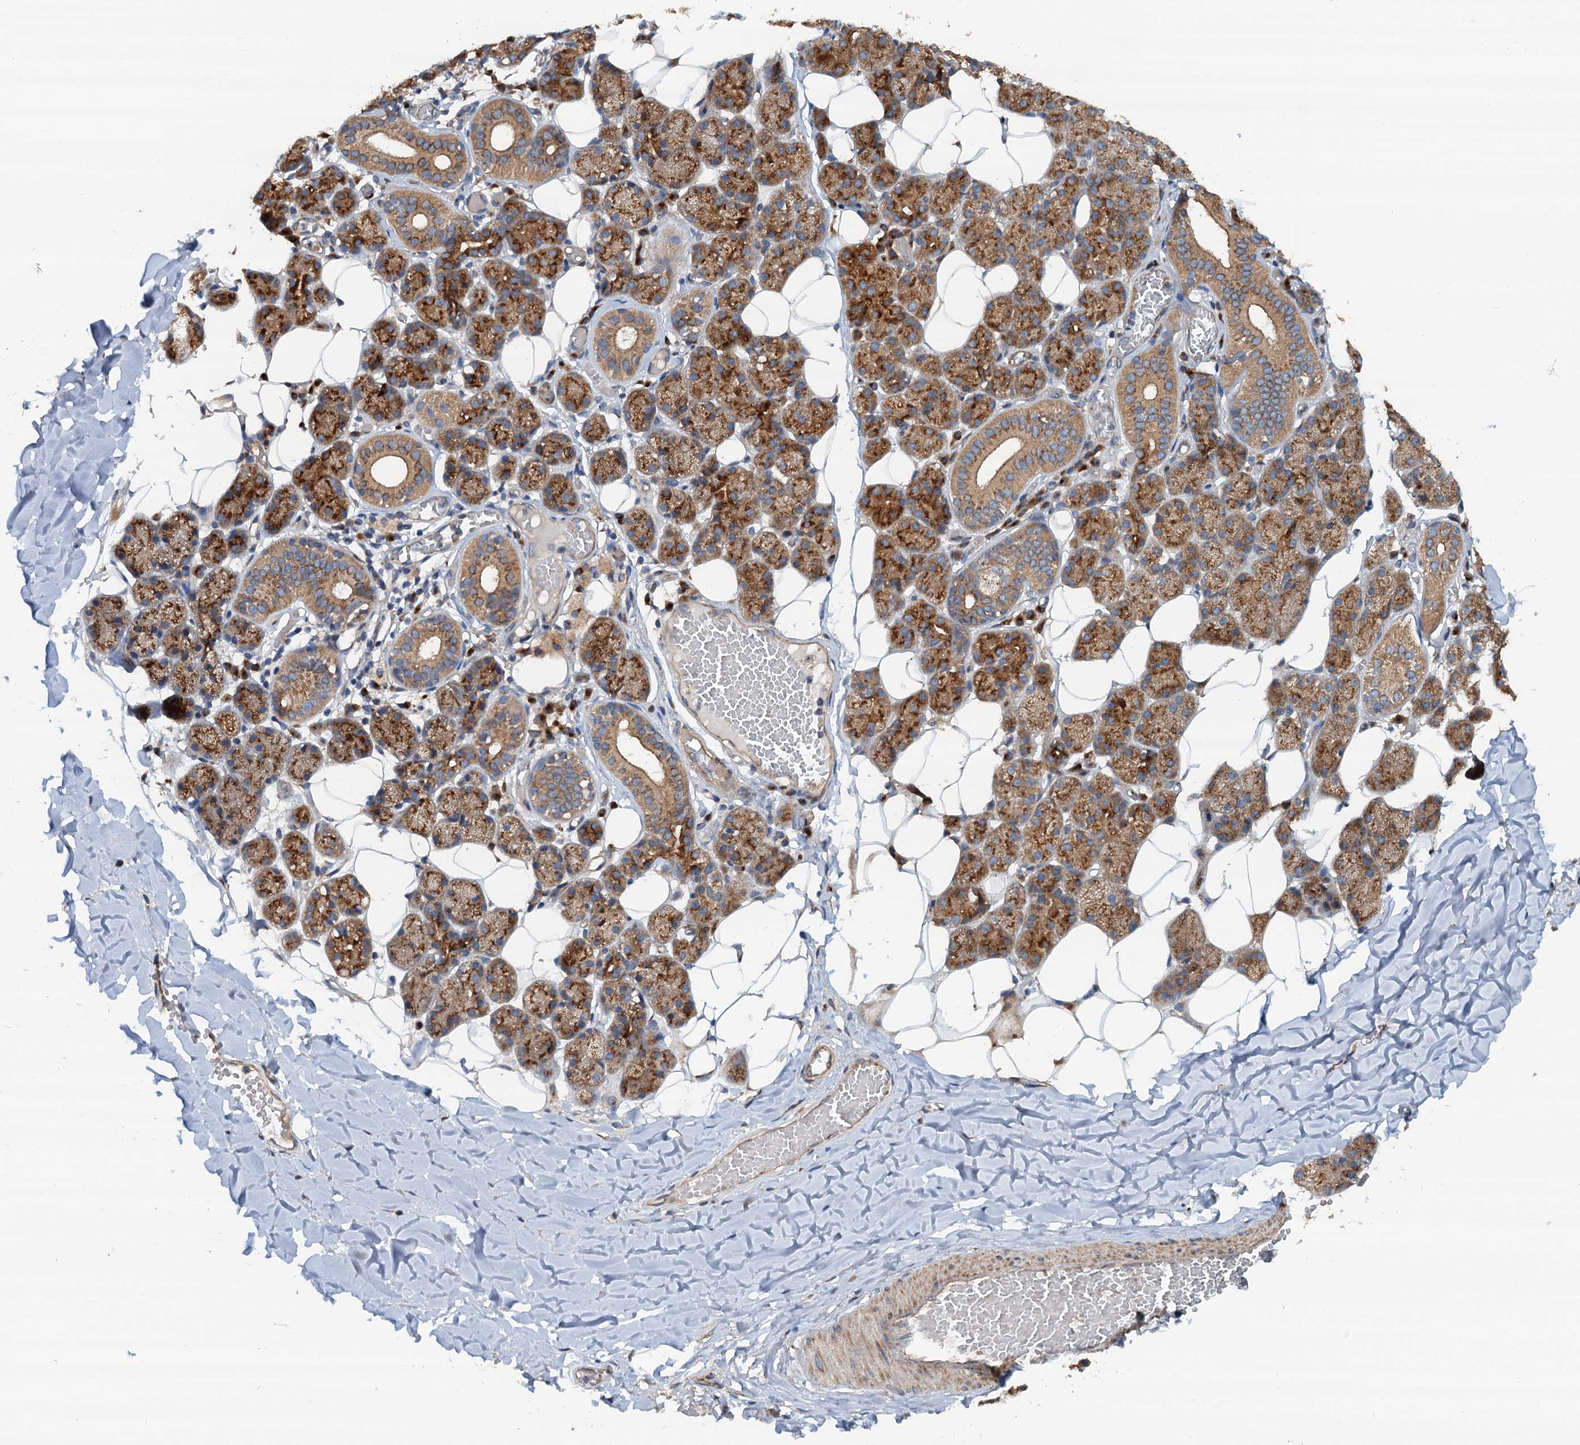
{"staining": {"intensity": "strong", "quantity": "25%-75%", "location": "cytoplasmic/membranous"}, "tissue": "salivary gland", "cell_type": "Glandular cells", "image_type": "normal", "snomed": [{"axis": "morphology", "description": "Normal tissue, NOS"}, {"axis": "topography", "description": "Salivary gland"}], "caption": "Brown immunohistochemical staining in benign salivary gland exhibits strong cytoplasmic/membranous expression in approximately 25%-75% of glandular cells.", "gene": "COG3", "patient": {"sex": "female", "age": 33}}